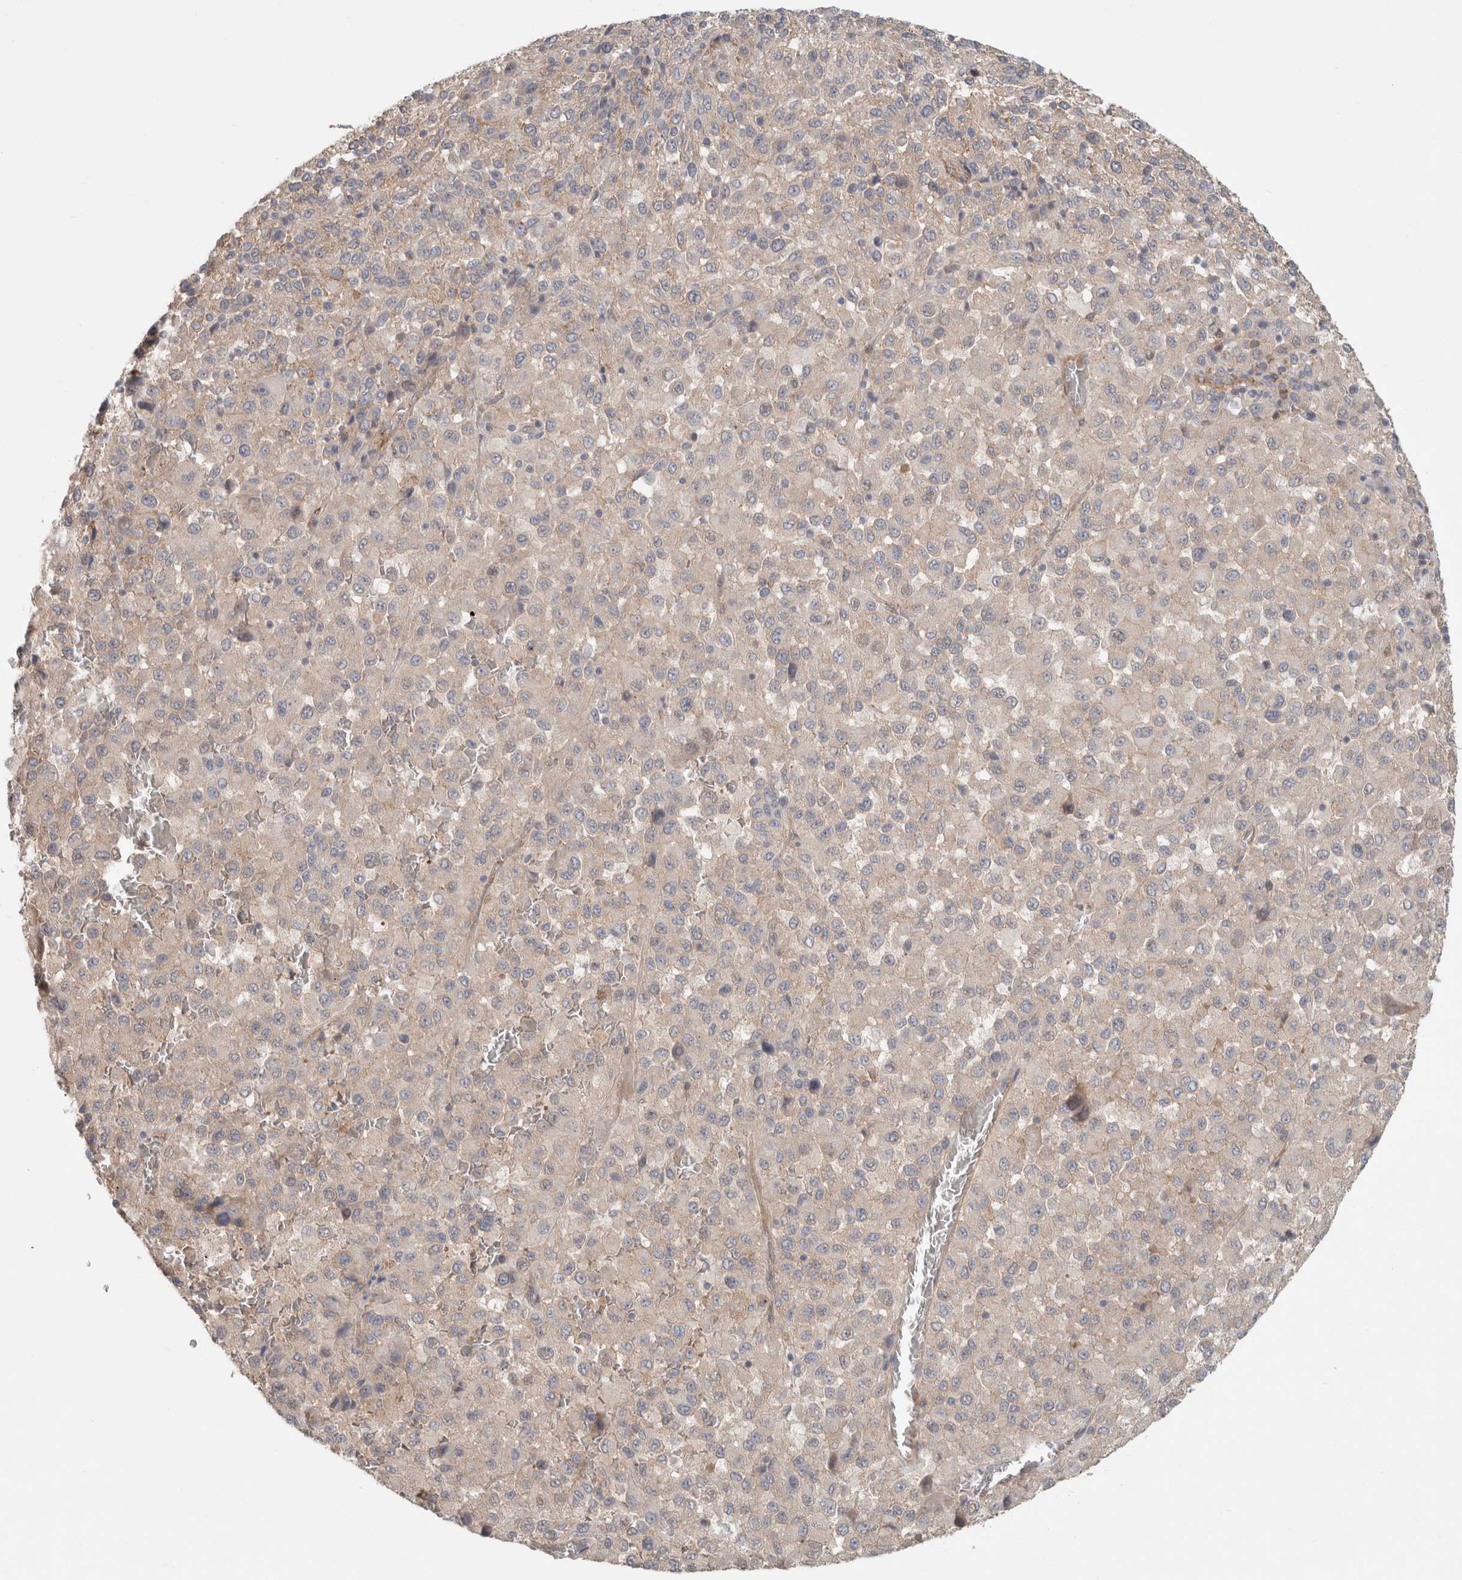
{"staining": {"intensity": "negative", "quantity": "none", "location": "none"}, "tissue": "melanoma", "cell_type": "Tumor cells", "image_type": "cancer", "snomed": [{"axis": "morphology", "description": "Malignant melanoma, Metastatic site"}, {"axis": "topography", "description": "Lung"}], "caption": "This is an immunohistochemistry histopathology image of human melanoma. There is no positivity in tumor cells.", "gene": "RASAL2", "patient": {"sex": "male", "age": 64}}